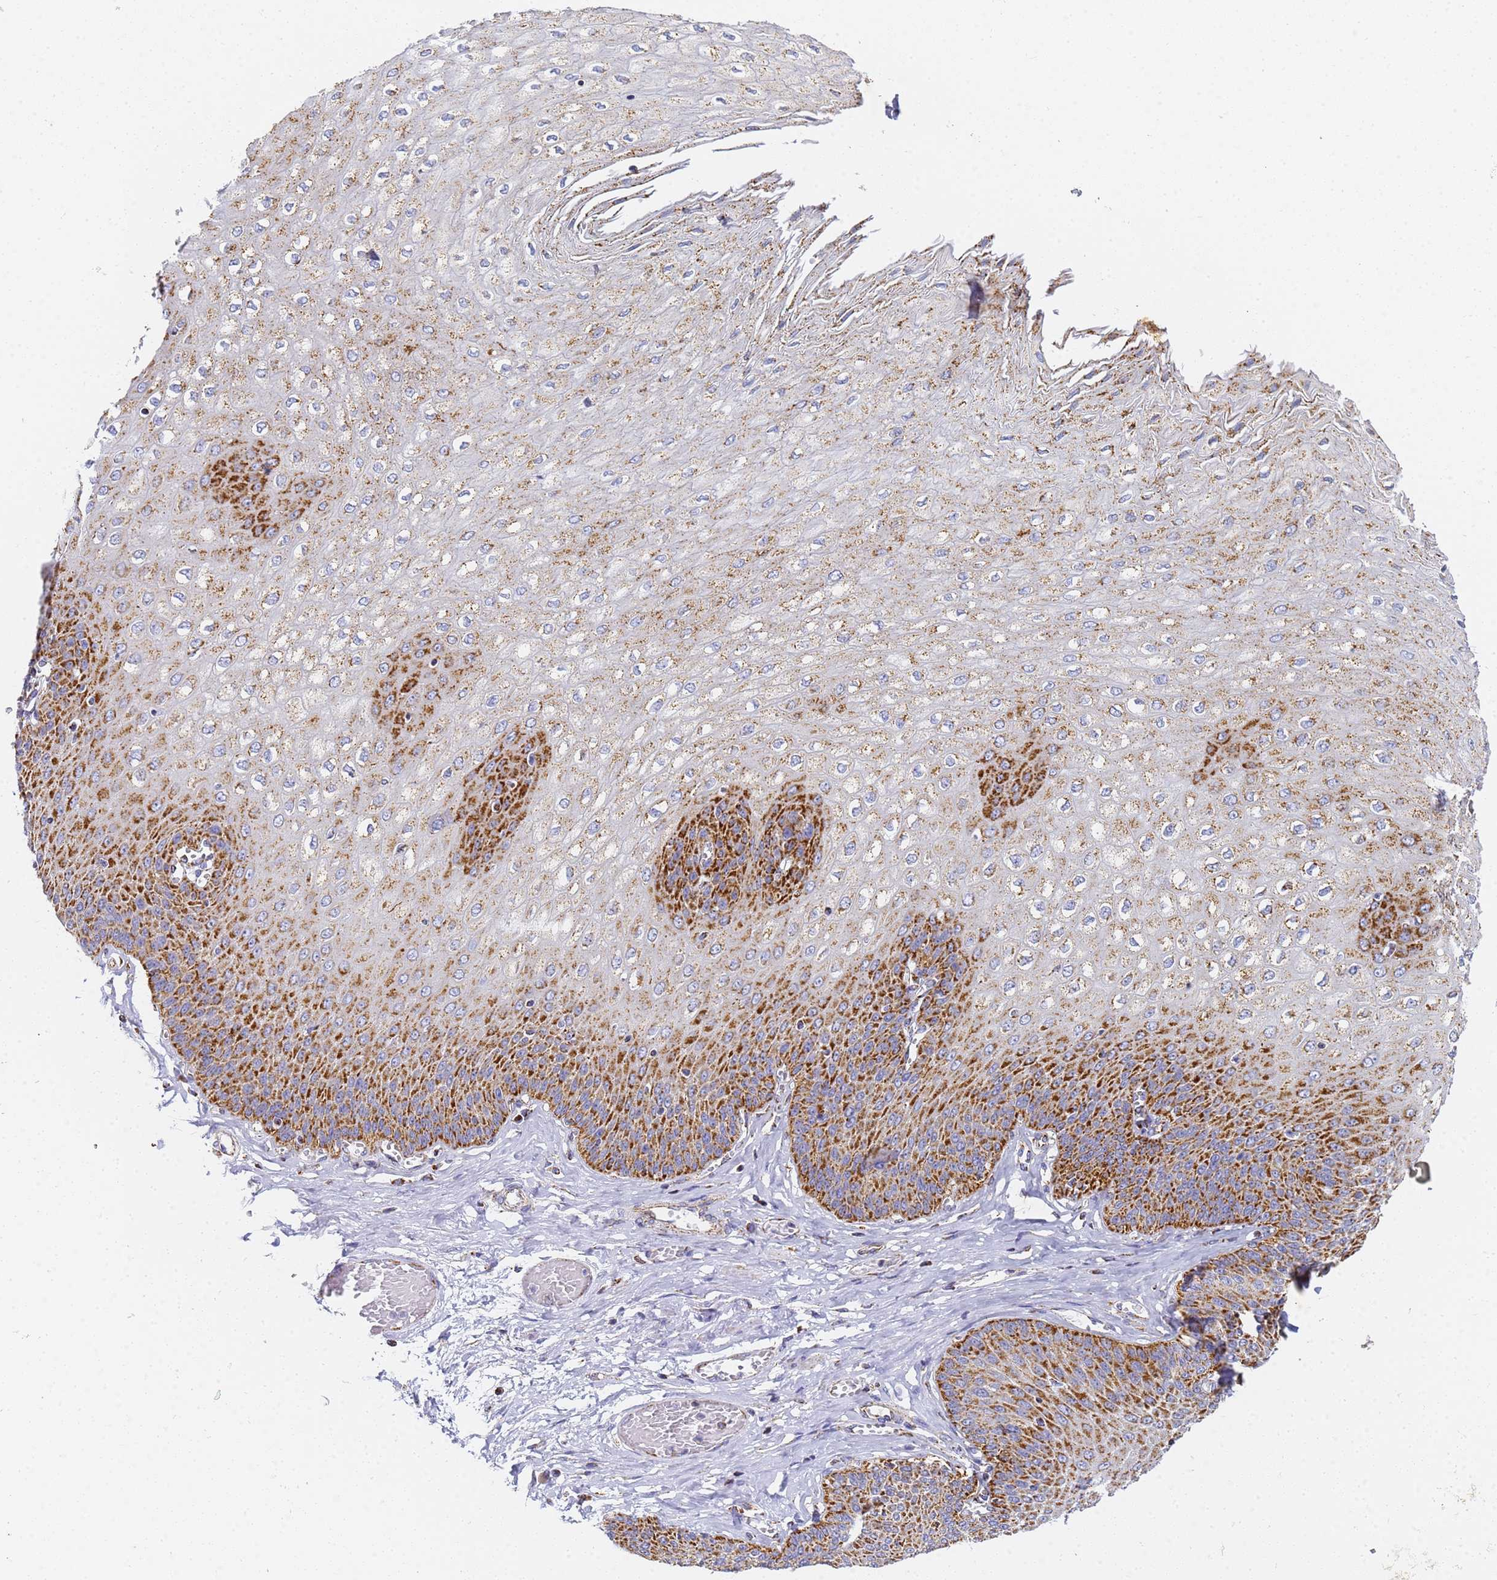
{"staining": {"intensity": "strong", "quantity": "25%-75%", "location": "cytoplasmic/membranous"}, "tissue": "esophagus", "cell_type": "Squamous epithelial cells", "image_type": "normal", "snomed": [{"axis": "morphology", "description": "Normal tissue, NOS"}, {"axis": "topography", "description": "Esophagus"}], "caption": "Protein positivity by IHC demonstrates strong cytoplasmic/membranous positivity in about 25%-75% of squamous epithelial cells in unremarkable esophagus.", "gene": "CNIH4", "patient": {"sex": "male", "age": 60}}